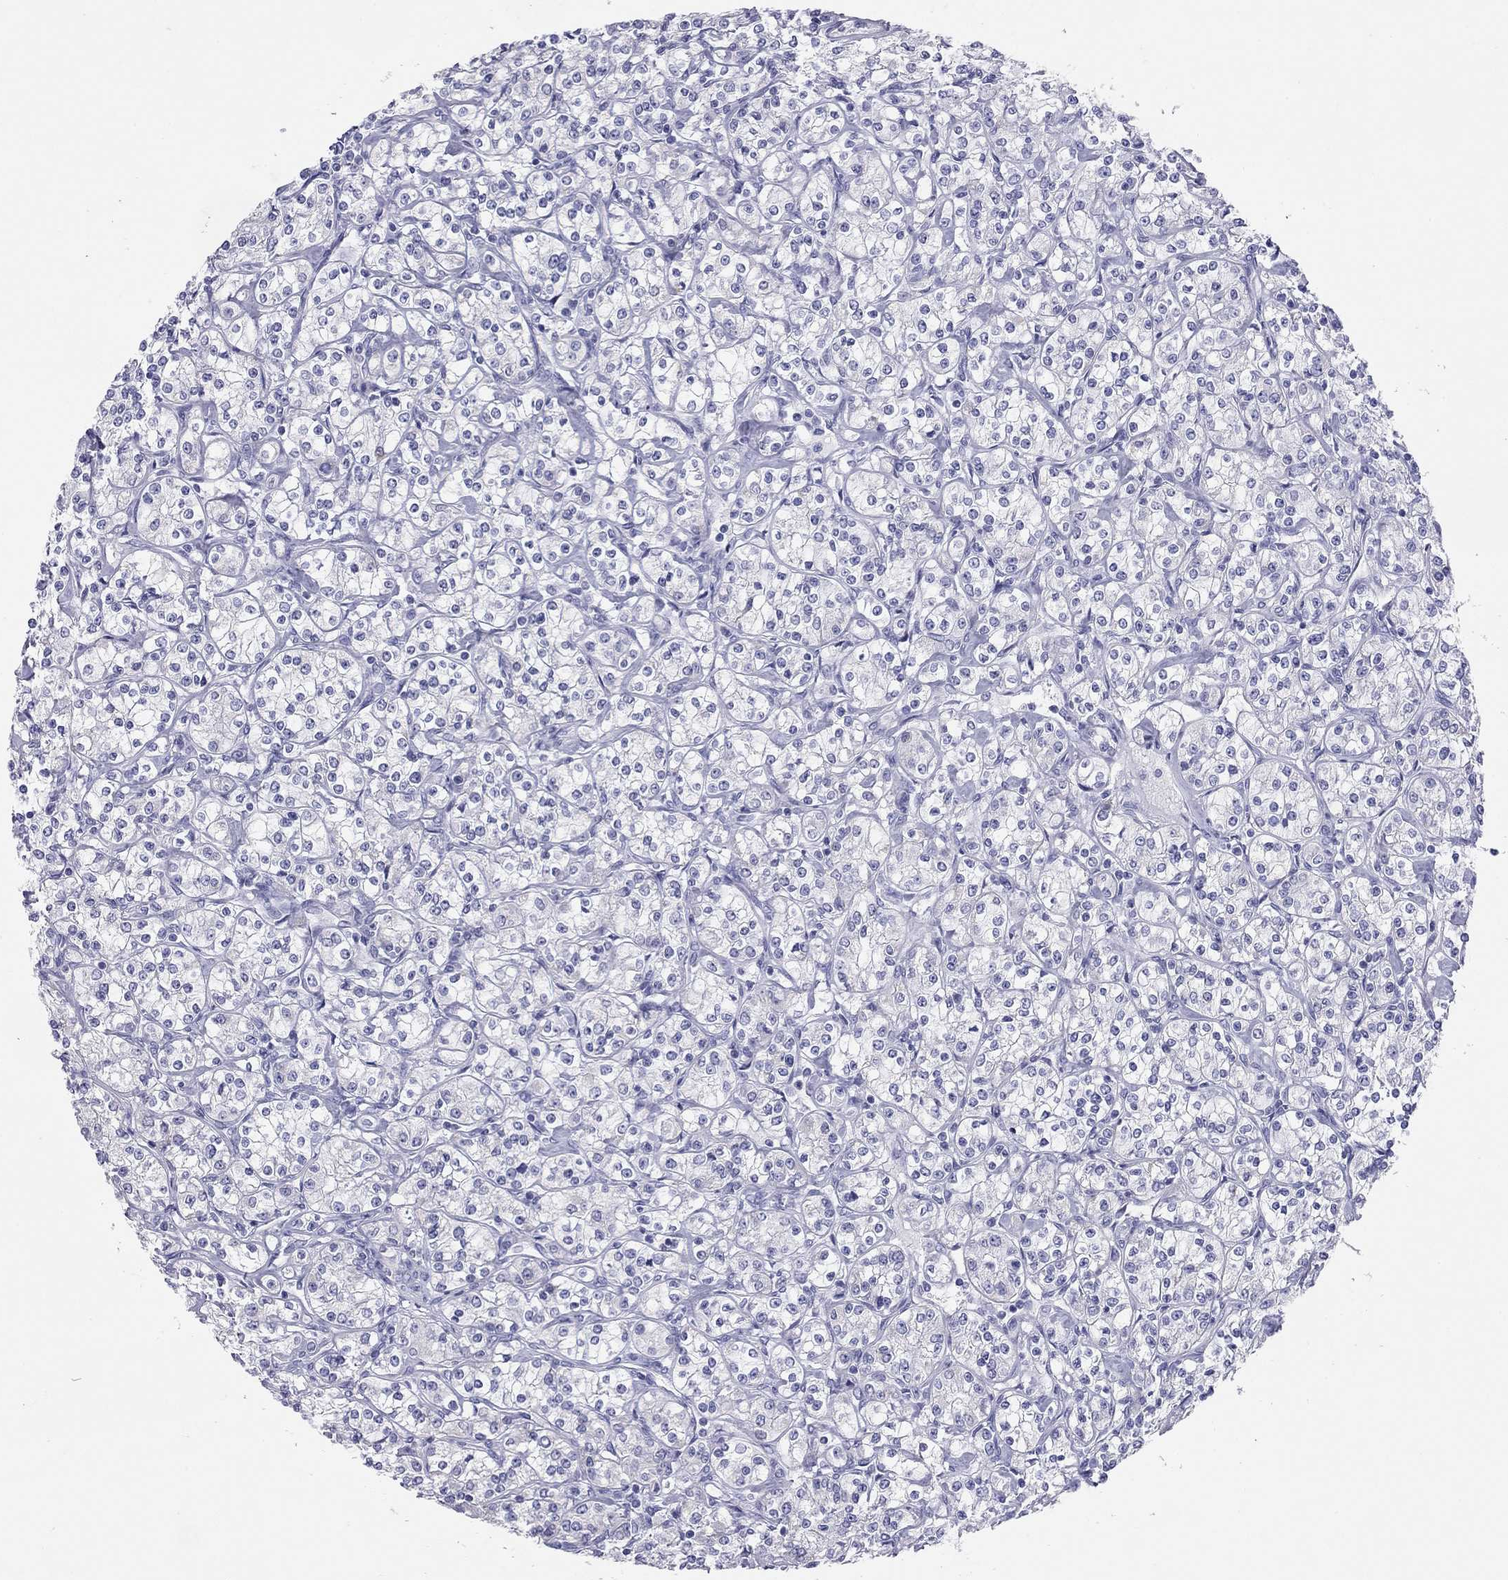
{"staining": {"intensity": "negative", "quantity": "none", "location": "none"}, "tissue": "renal cancer", "cell_type": "Tumor cells", "image_type": "cancer", "snomed": [{"axis": "morphology", "description": "Adenocarcinoma, NOS"}, {"axis": "topography", "description": "Kidney"}], "caption": "IHC of human renal adenocarcinoma displays no expression in tumor cells.", "gene": "DPY19L2", "patient": {"sex": "male", "age": 77}}